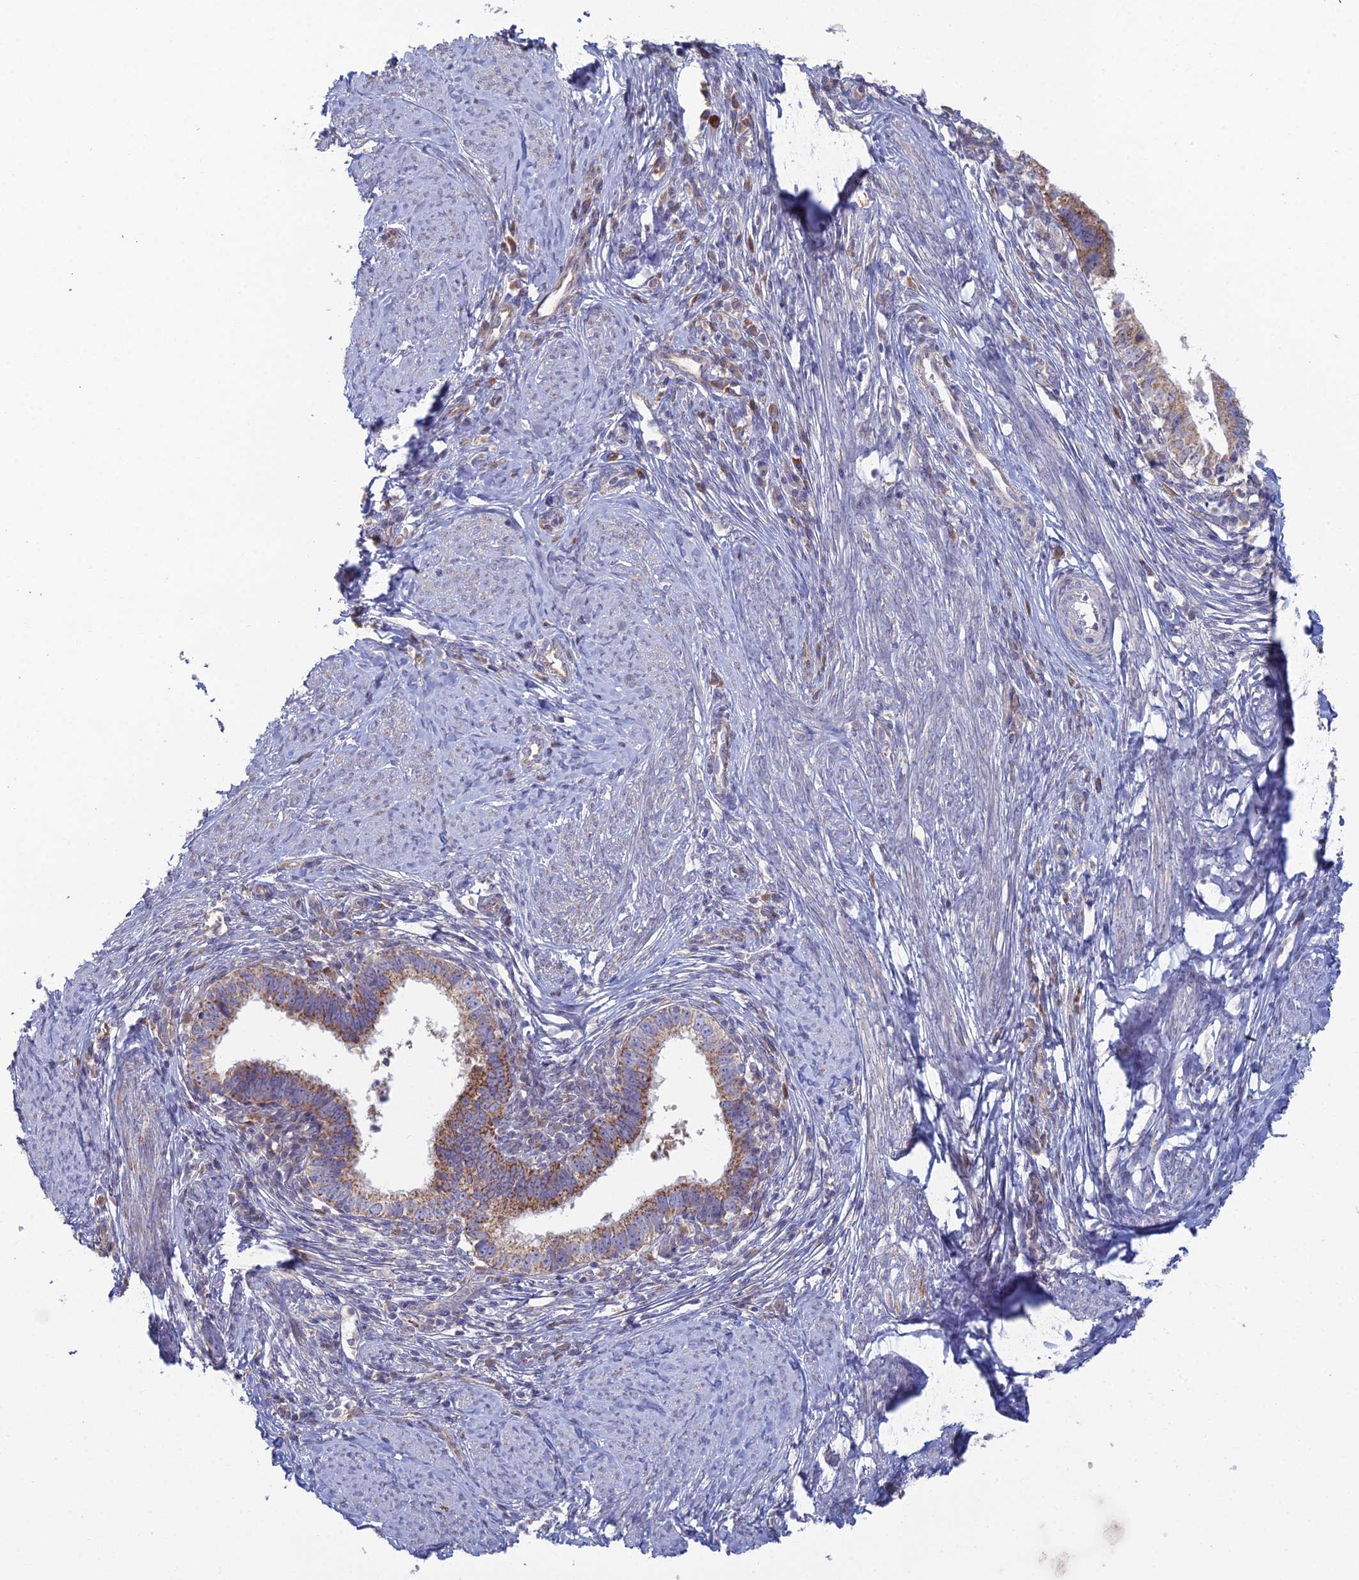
{"staining": {"intensity": "moderate", "quantity": ">75%", "location": "cytoplasmic/membranous"}, "tissue": "cervical cancer", "cell_type": "Tumor cells", "image_type": "cancer", "snomed": [{"axis": "morphology", "description": "Adenocarcinoma, NOS"}, {"axis": "topography", "description": "Cervix"}], "caption": "An image showing moderate cytoplasmic/membranous positivity in approximately >75% of tumor cells in cervical cancer (adenocarcinoma), as visualized by brown immunohistochemical staining.", "gene": "ARL16", "patient": {"sex": "female", "age": 36}}